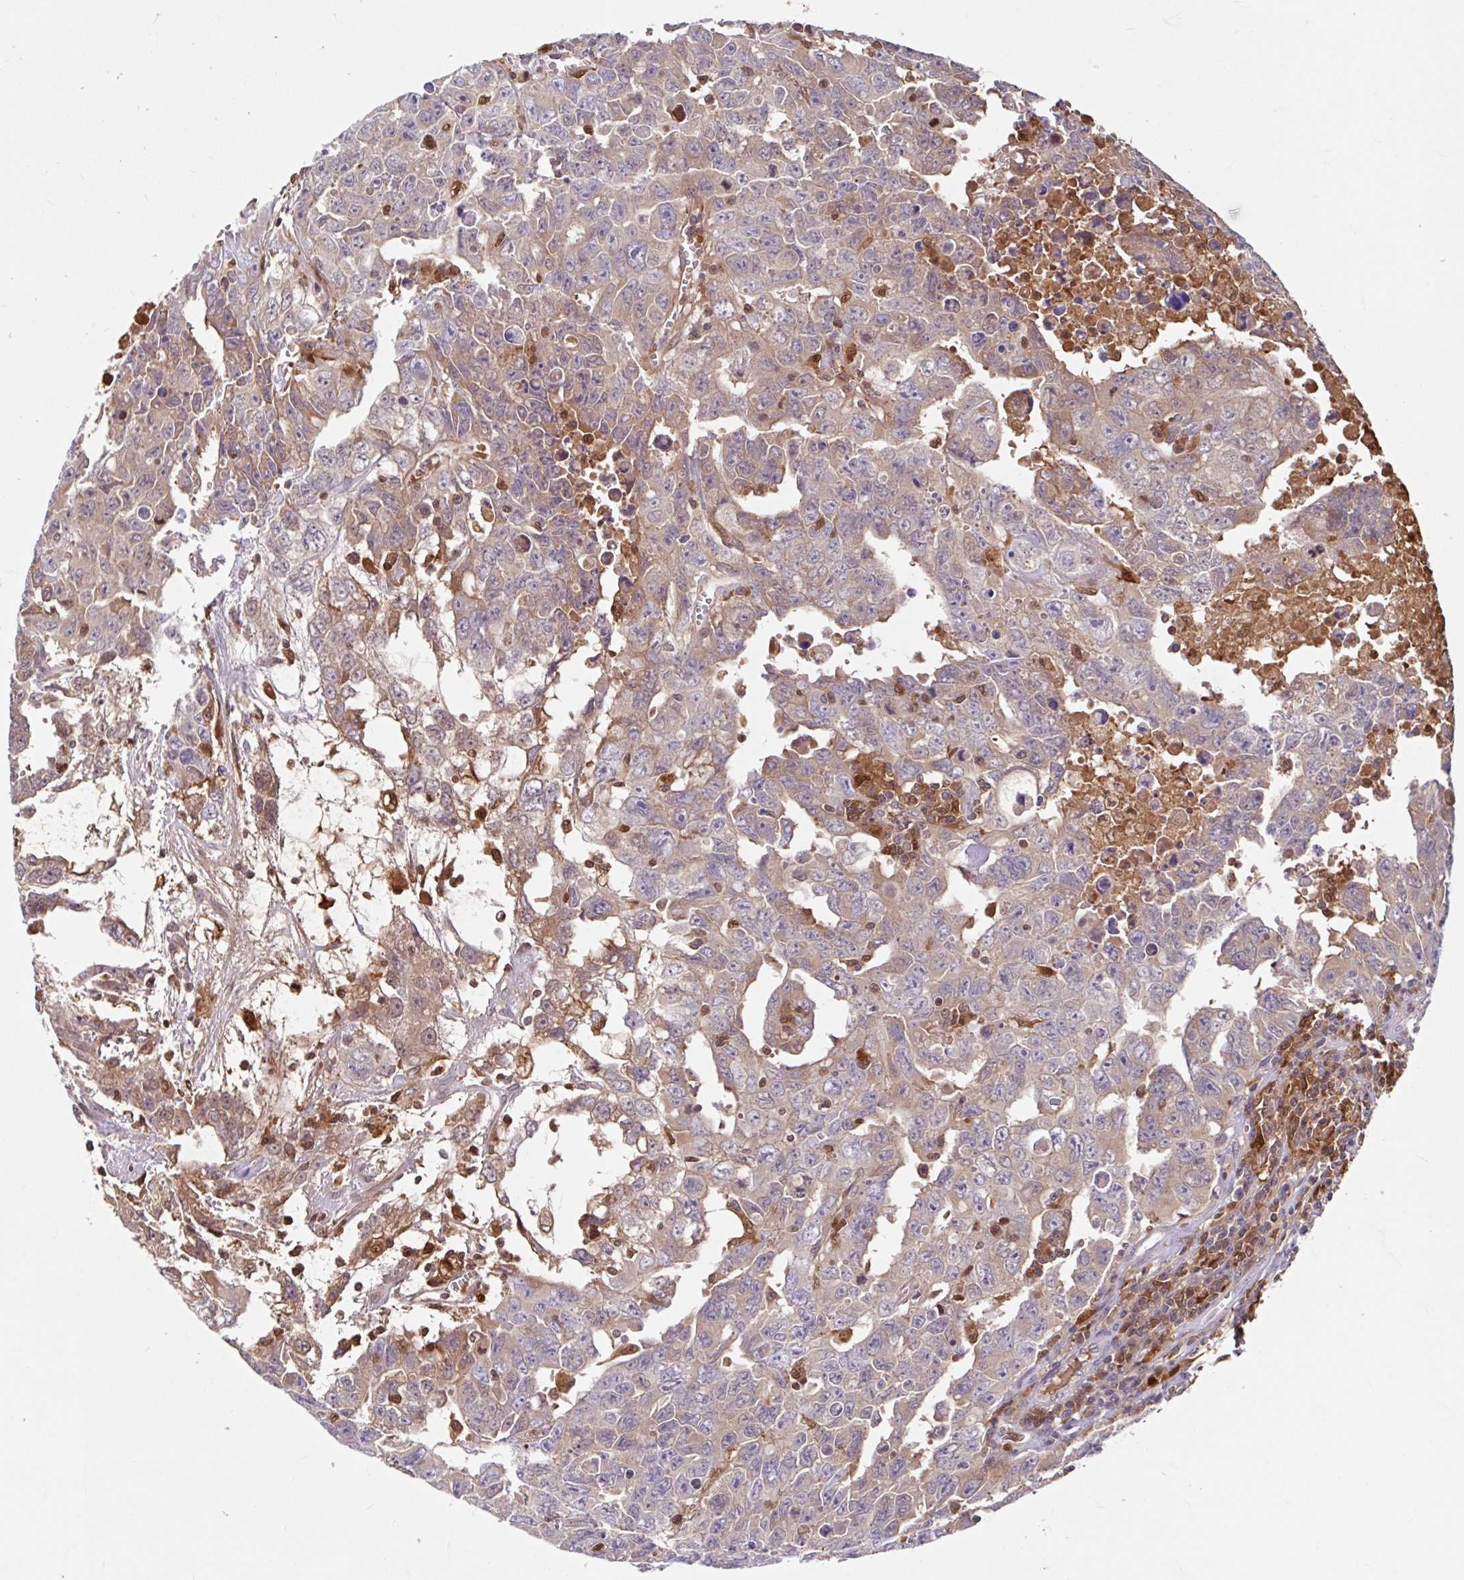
{"staining": {"intensity": "weak", "quantity": ">75%", "location": "cytoplasmic/membranous"}, "tissue": "testis cancer", "cell_type": "Tumor cells", "image_type": "cancer", "snomed": [{"axis": "morphology", "description": "Carcinoma, Embryonal, NOS"}, {"axis": "topography", "description": "Testis"}], "caption": "Immunohistochemical staining of human testis cancer shows low levels of weak cytoplasmic/membranous positivity in approximately >75% of tumor cells.", "gene": "BLVRA", "patient": {"sex": "male", "age": 24}}